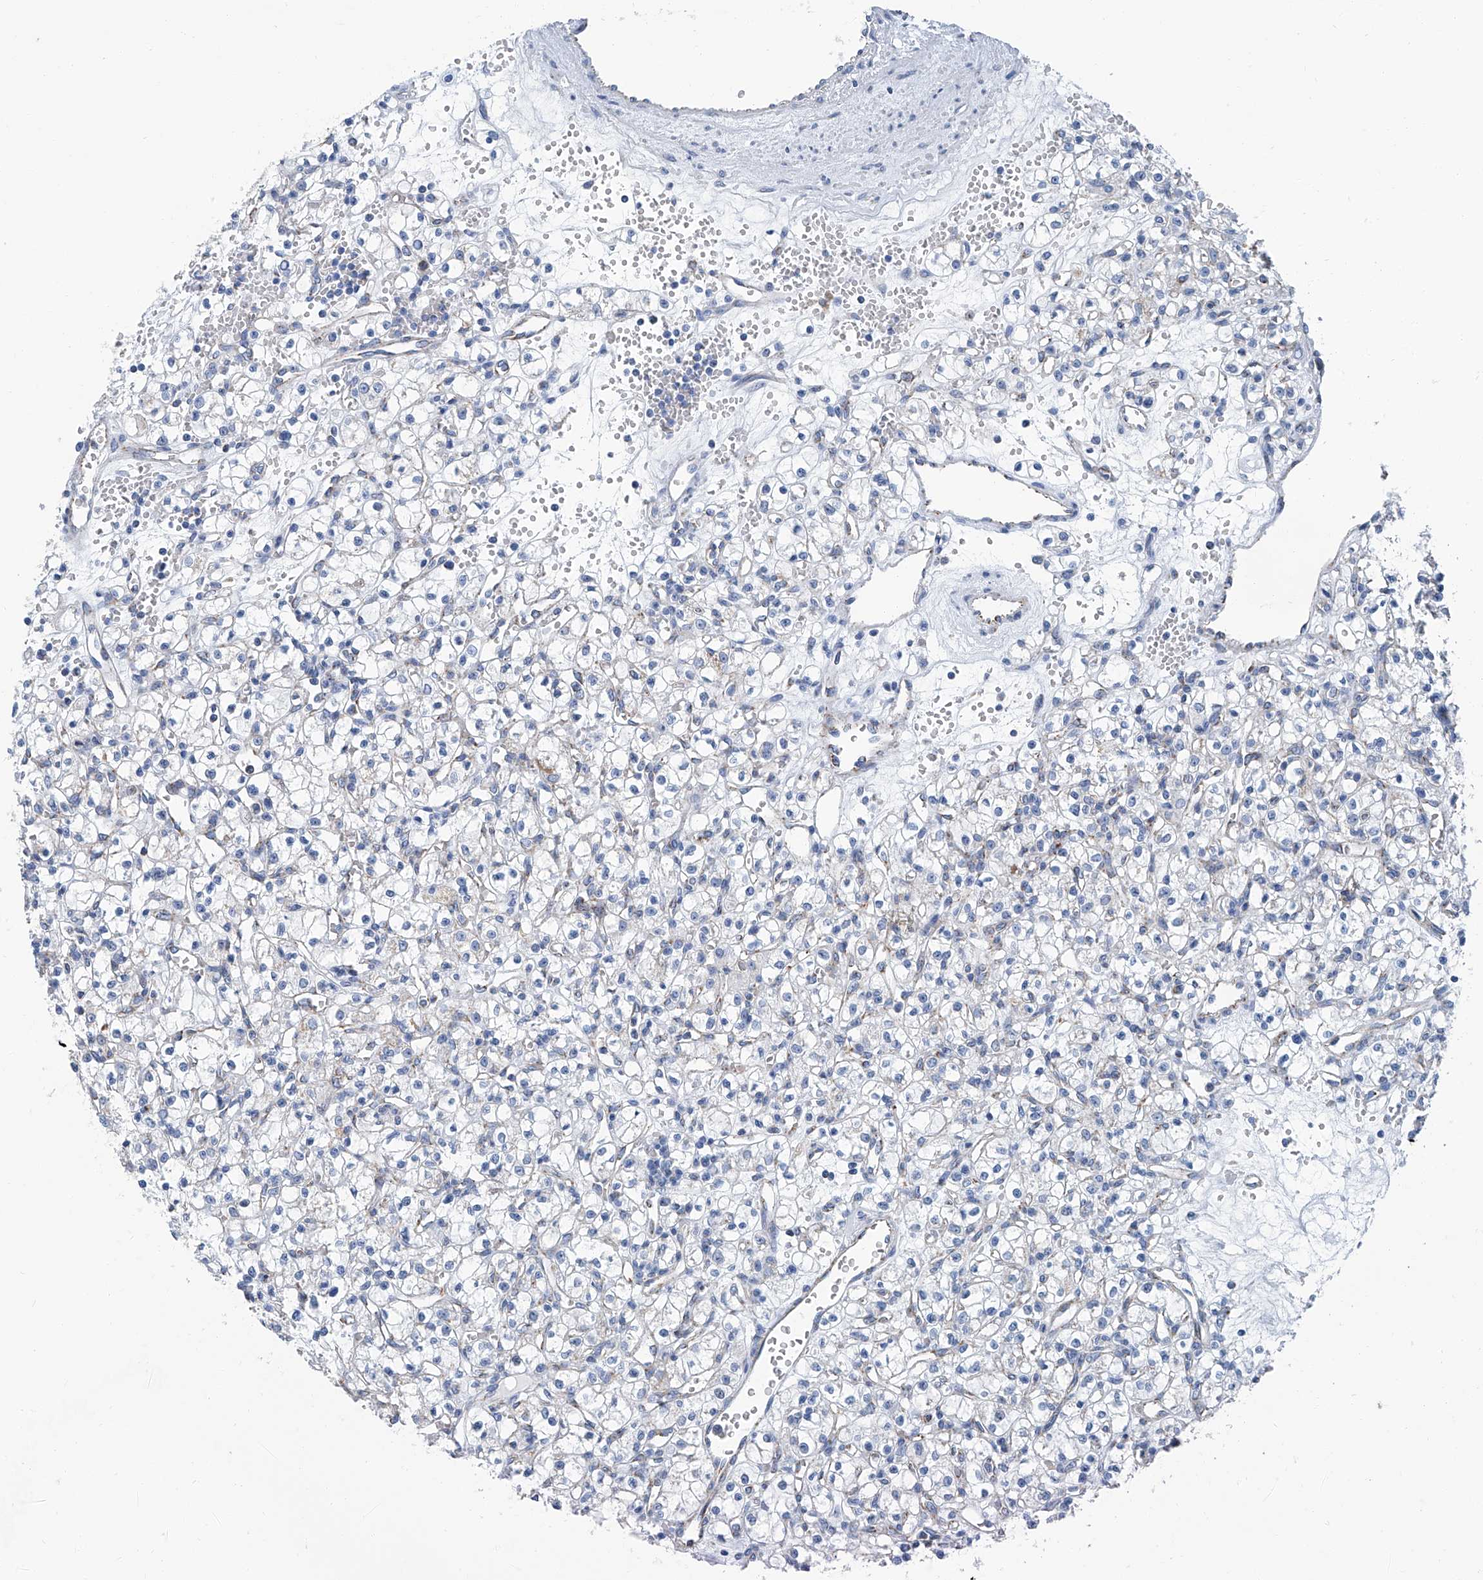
{"staining": {"intensity": "negative", "quantity": "none", "location": "none"}, "tissue": "renal cancer", "cell_type": "Tumor cells", "image_type": "cancer", "snomed": [{"axis": "morphology", "description": "Adenocarcinoma, NOS"}, {"axis": "topography", "description": "Kidney"}], "caption": "High magnification brightfield microscopy of renal cancer (adenocarcinoma) stained with DAB (3,3'-diaminobenzidine) (brown) and counterstained with hematoxylin (blue): tumor cells show no significant positivity.", "gene": "MT-ND1", "patient": {"sex": "female", "age": 59}}